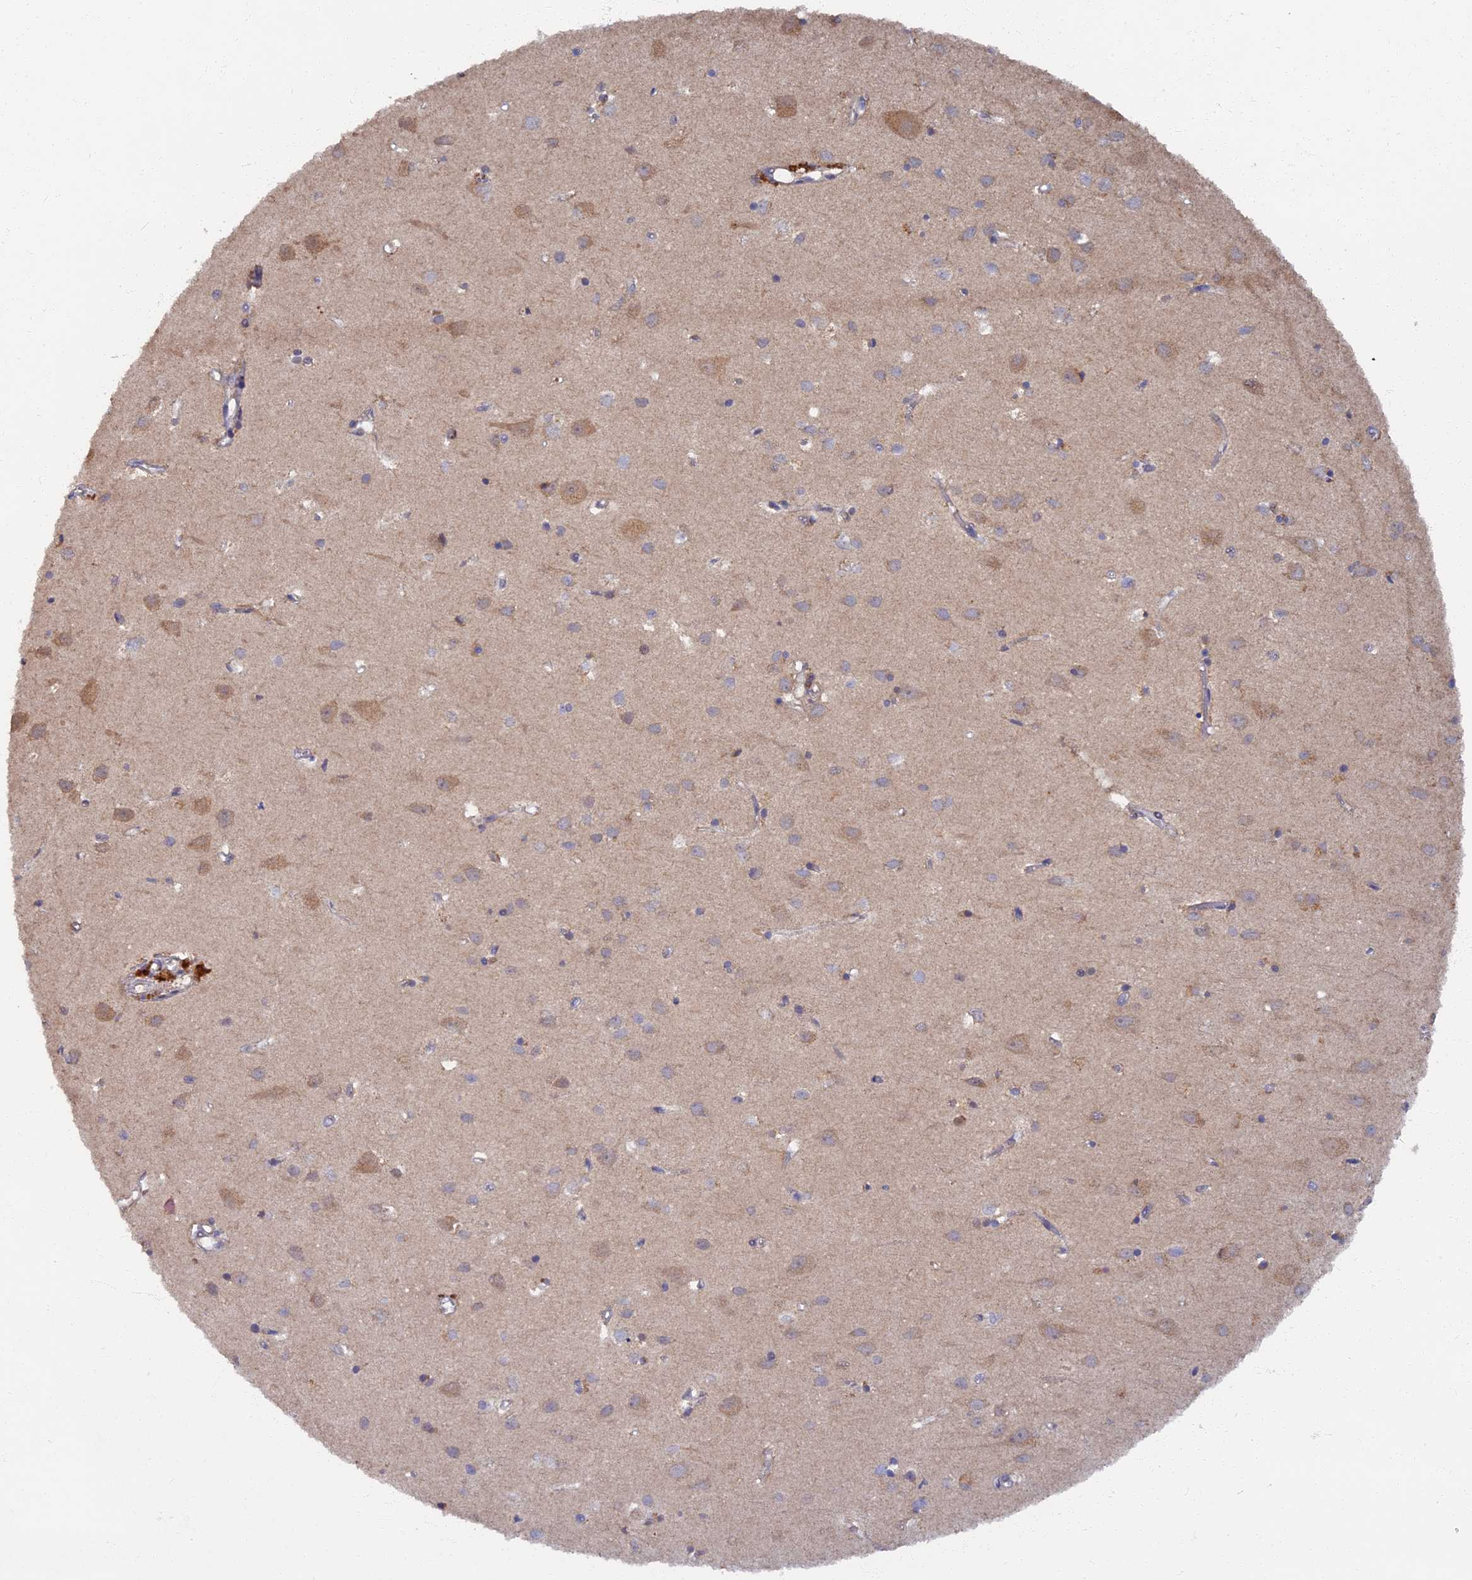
{"staining": {"intensity": "negative", "quantity": "none", "location": "none"}, "tissue": "cerebral cortex", "cell_type": "Endothelial cells", "image_type": "normal", "snomed": [{"axis": "morphology", "description": "Normal tissue, NOS"}, {"axis": "topography", "description": "Cerebral cortex"}], "caption": "Endothelial cells show no significant protein expression in normal cerebral cortex. (DAB (3,3'-diaminobenzidine) immunohistochemistry (IHC), high magnification).", "gene": "RSPH3", "patient": {"sex": "female", "age": 64}}